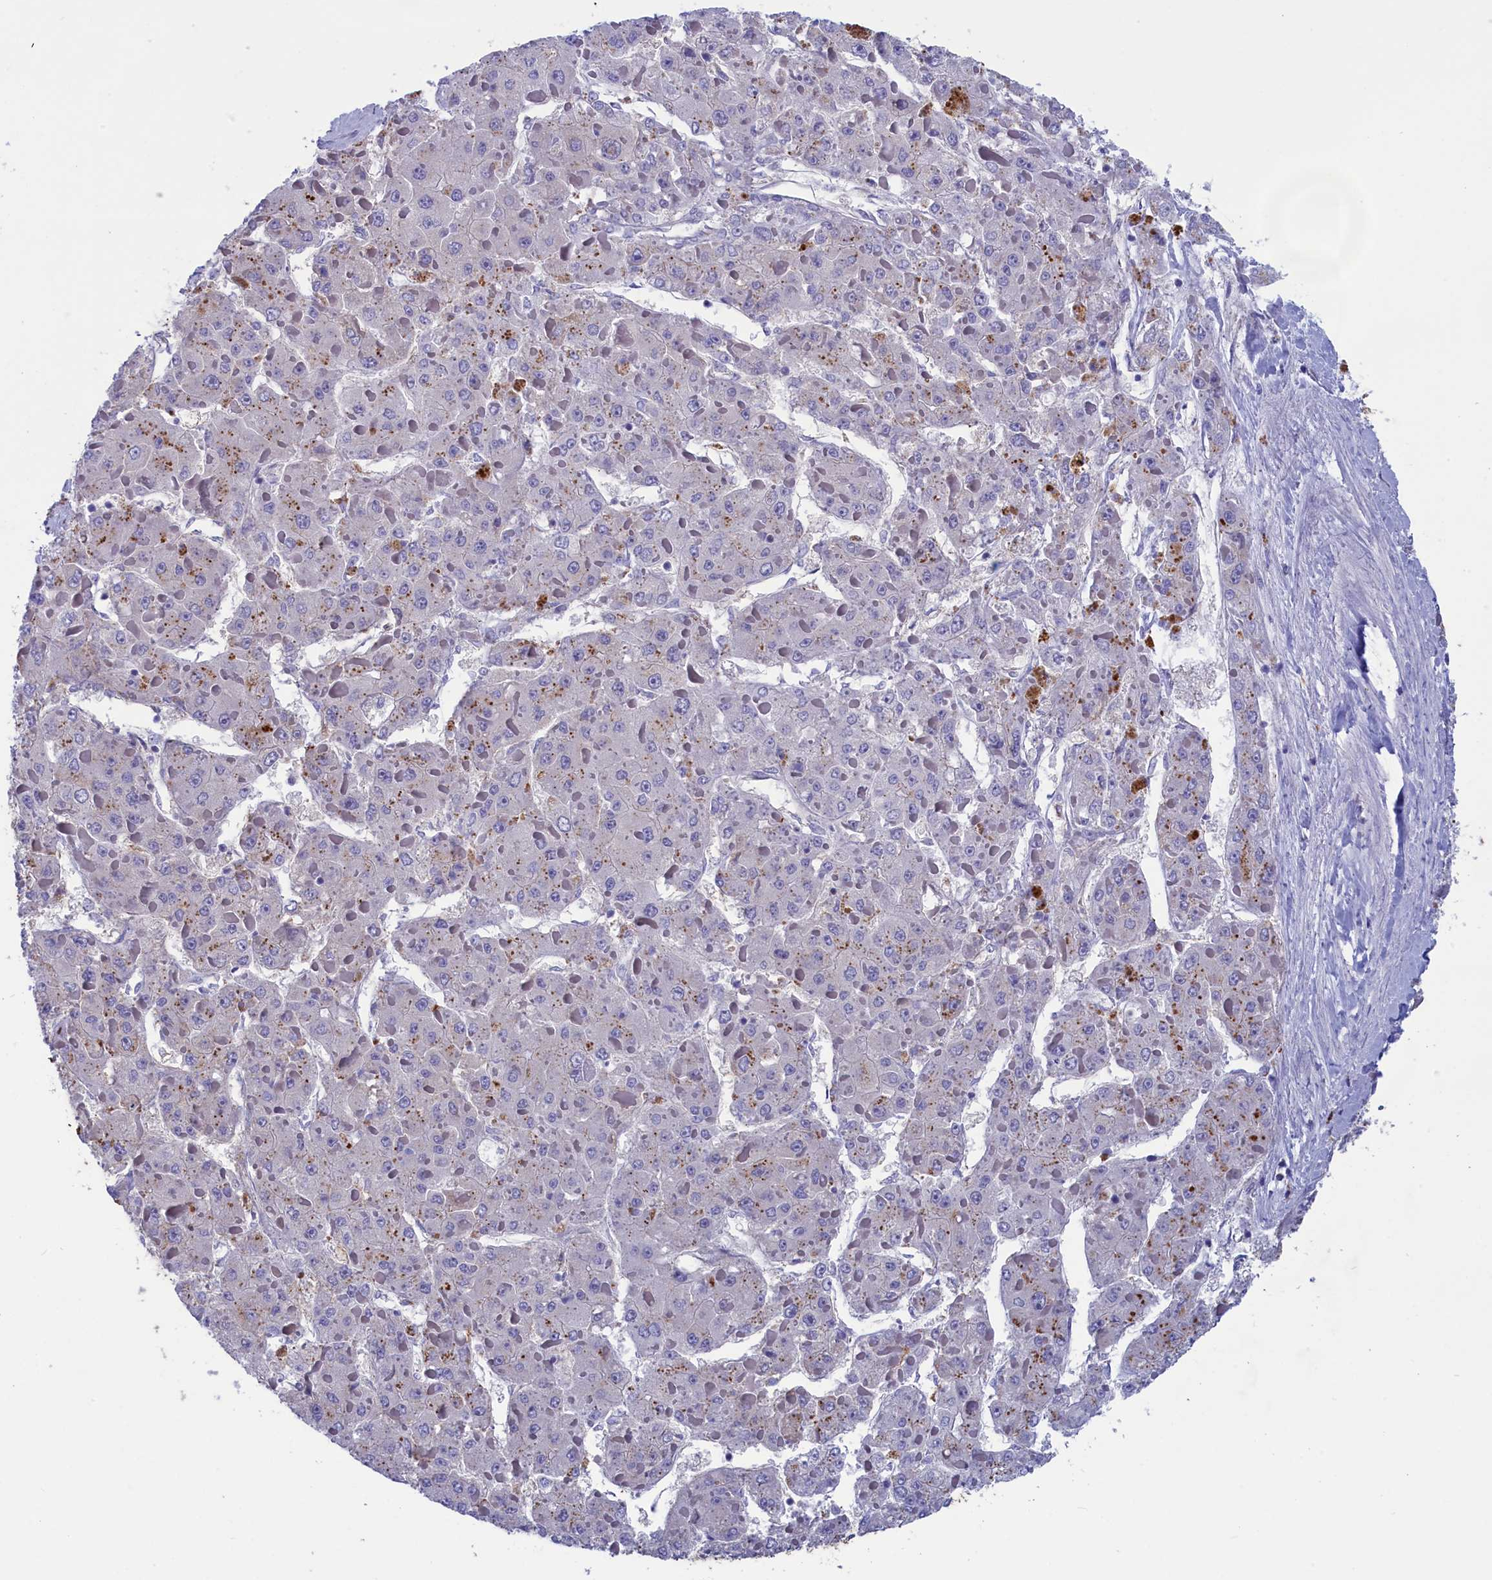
{"staining": {"intensity": "negative", "quantity": "none", "location": "none"}, "tissue": "liver cancer", "cell_type": "Tumor cells", "image_type": "cancer", "snomed": [{"axis": "morphology", "description": "Carcinoma, Hepatocellular, NOS"}, {"axis": "topography", "description": "Liver"}], "caption": "High power microscopy photomicrograph of an immunohistochemistry photomicrograph of hepatocellular carcinoma (liver), revealing no significant positivity in tumor cells.", "gene": "WDR6", "patient": {"sex": "female", "age": 73}}